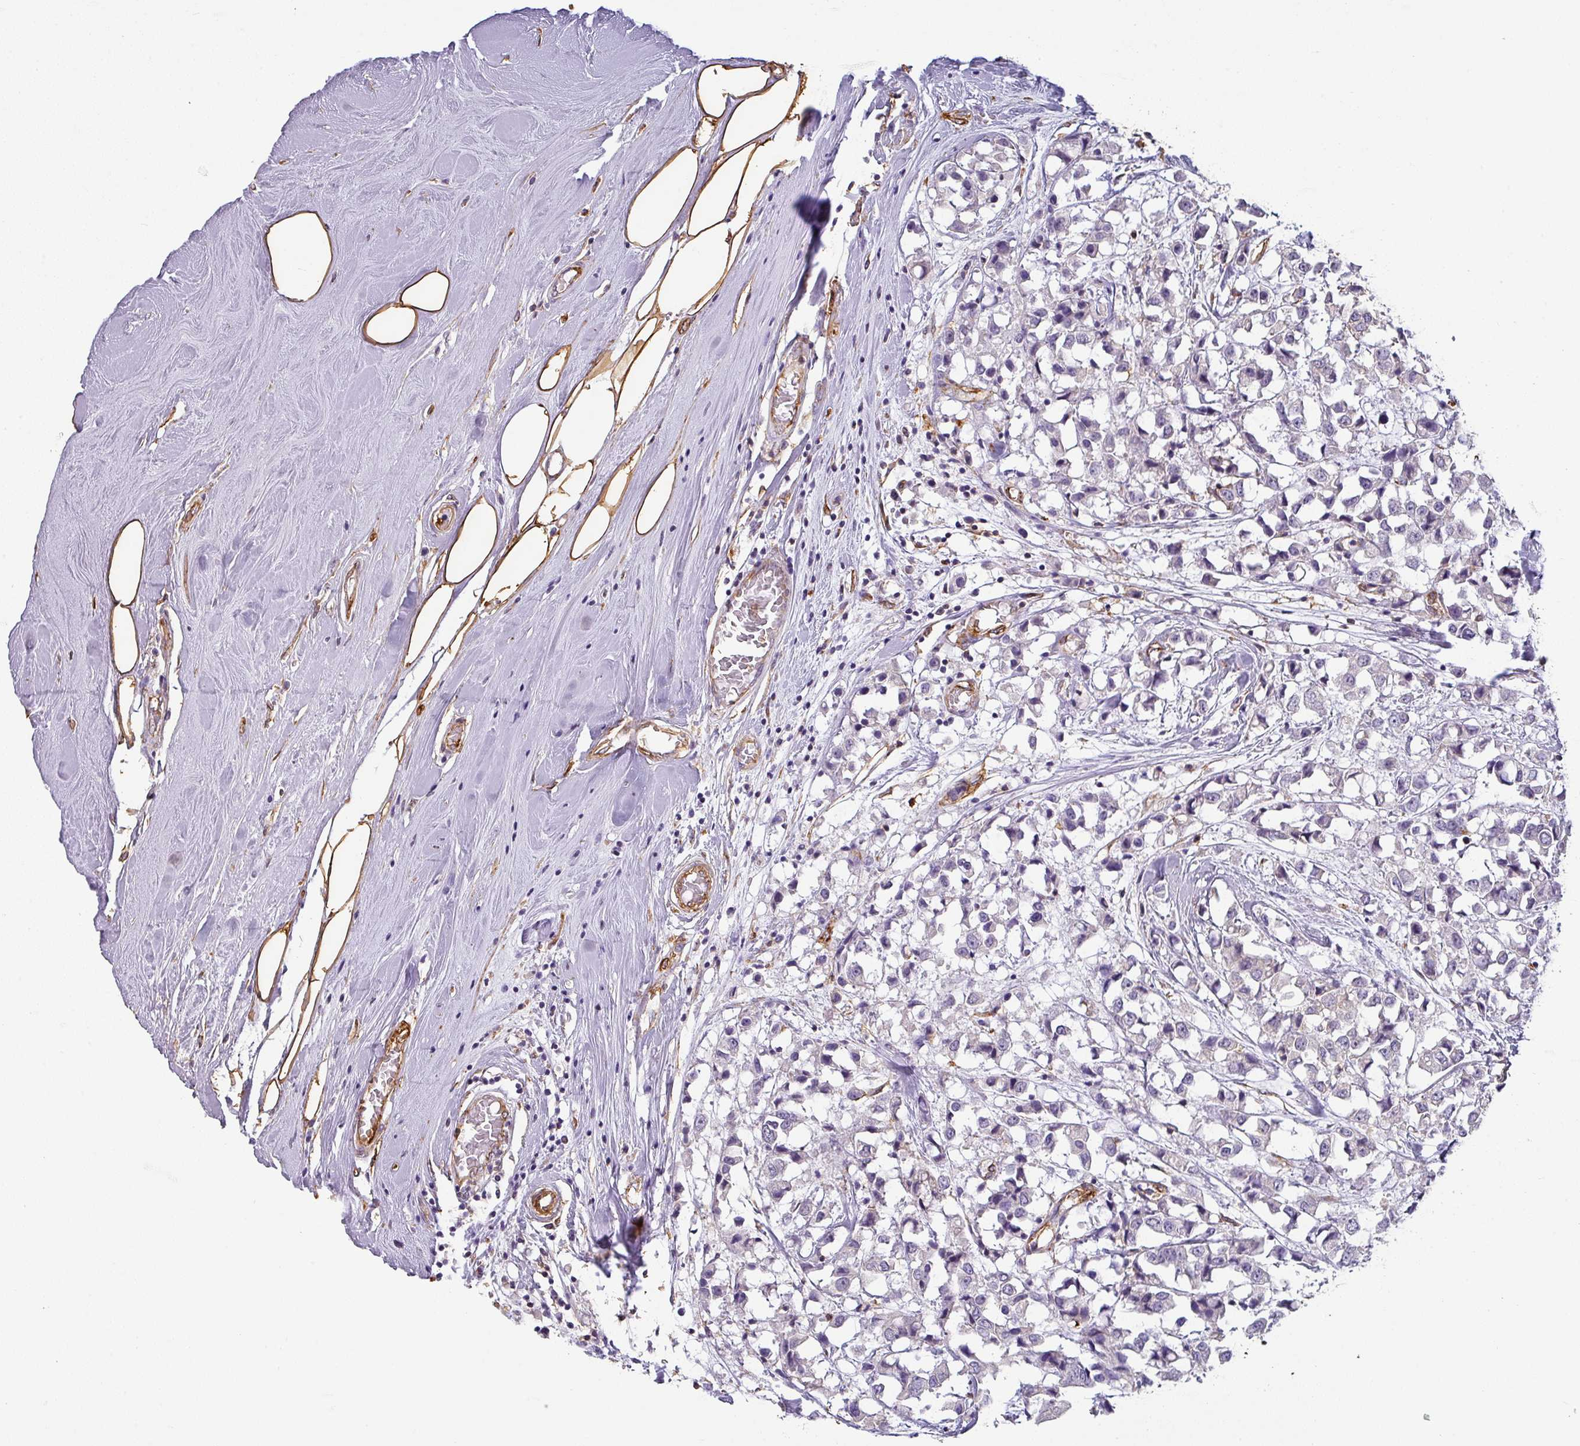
{"staining": {"intensity": "negative", "quantity": "none", "location": "none"}, "tissue": "breast cancer", "cell_type": "Tumor cells", "image_type": "cancer", "snomed": [{"axis": "morphology", "description": "Duct carcinoma"}, {"axis": "topography", "description": "Breast"}], "caption": "Tumor cells show no significant protein expression in breast cancer.", "gene": "ZNF280C", "patient": {"sex": "female", "age": 61}}